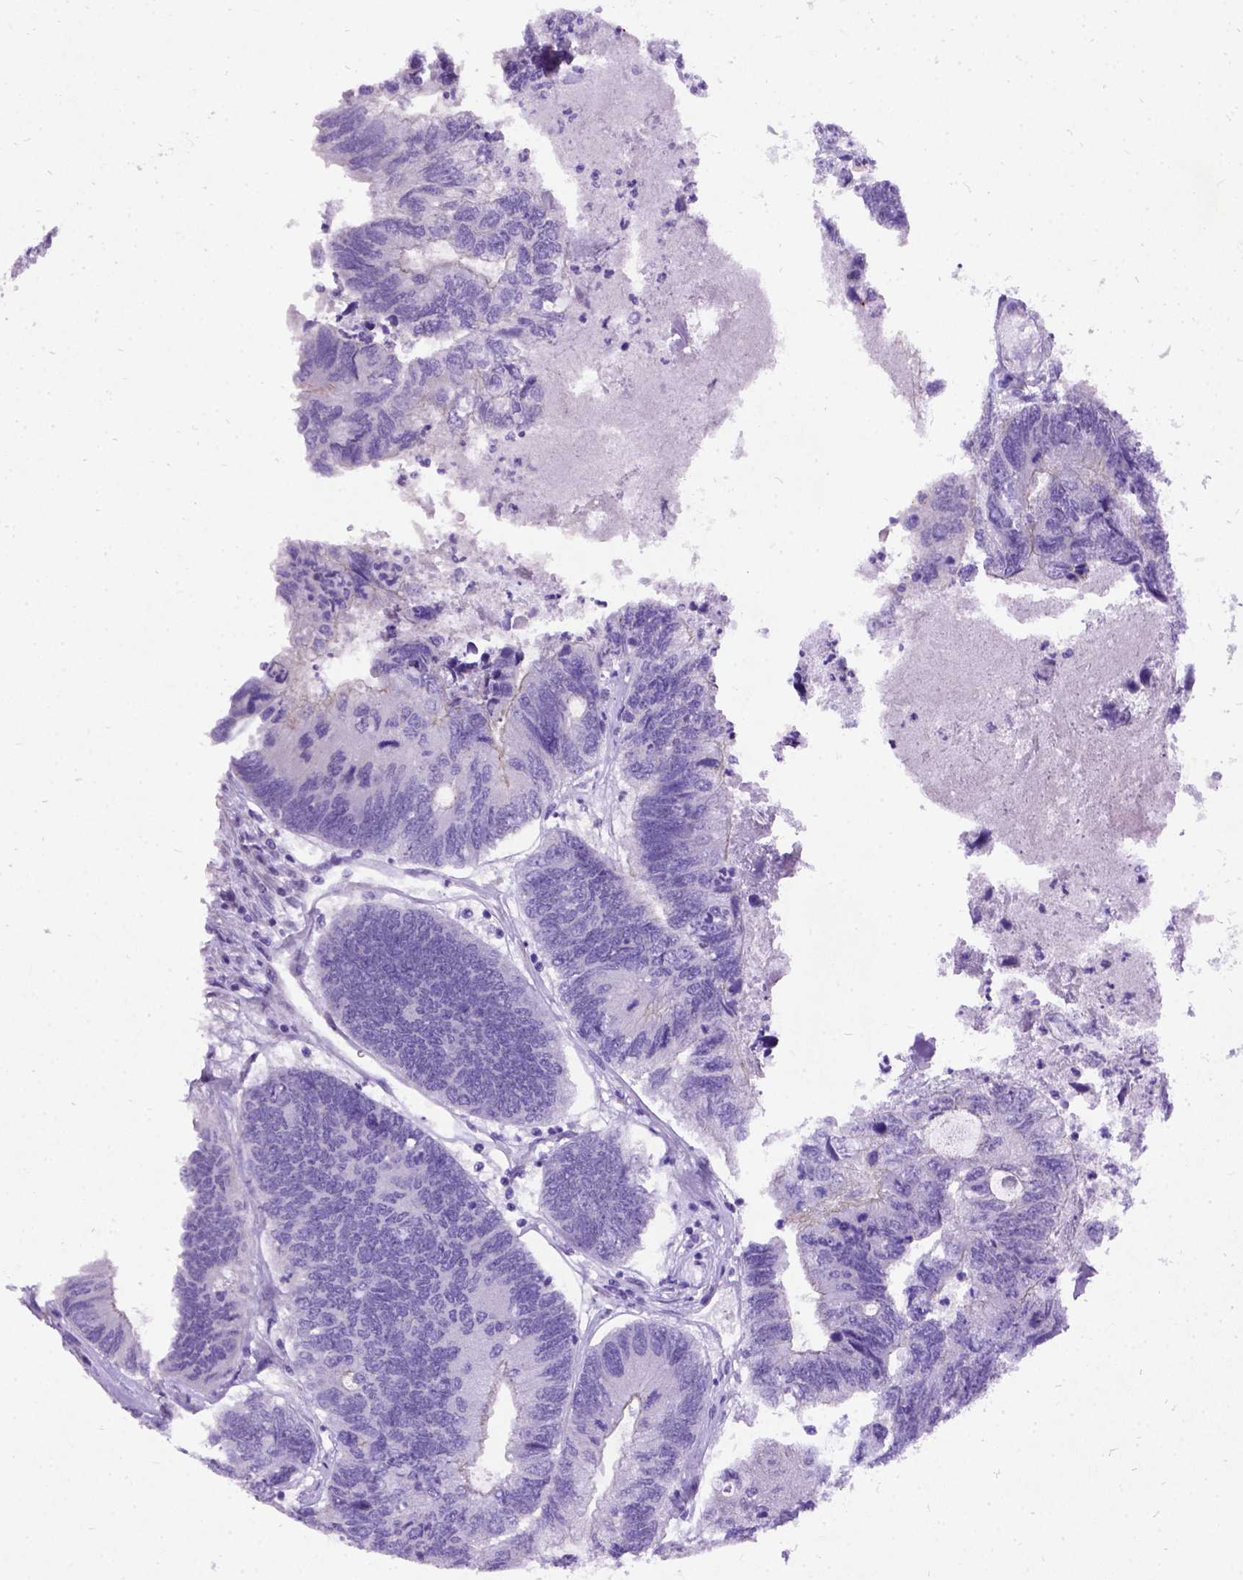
{"staining": {"intensity": "negative", "quantity": "none", "location": "none"}, "tissue": "colorectal cancer", "cell_type": "Tumor cells", "image_type": "cancer", "snomed": [{"axis": "morphology", "description": "Adenocarcinoma, NOS"}, {"axis": "topography", "description": "Colon"}], "caption": "Immunohistochemical staining of human colorectal cancer displays no significant staining in tumor cells.", "gene": "NEUROD4", "patient": {"sex": "female", "age": 67}}